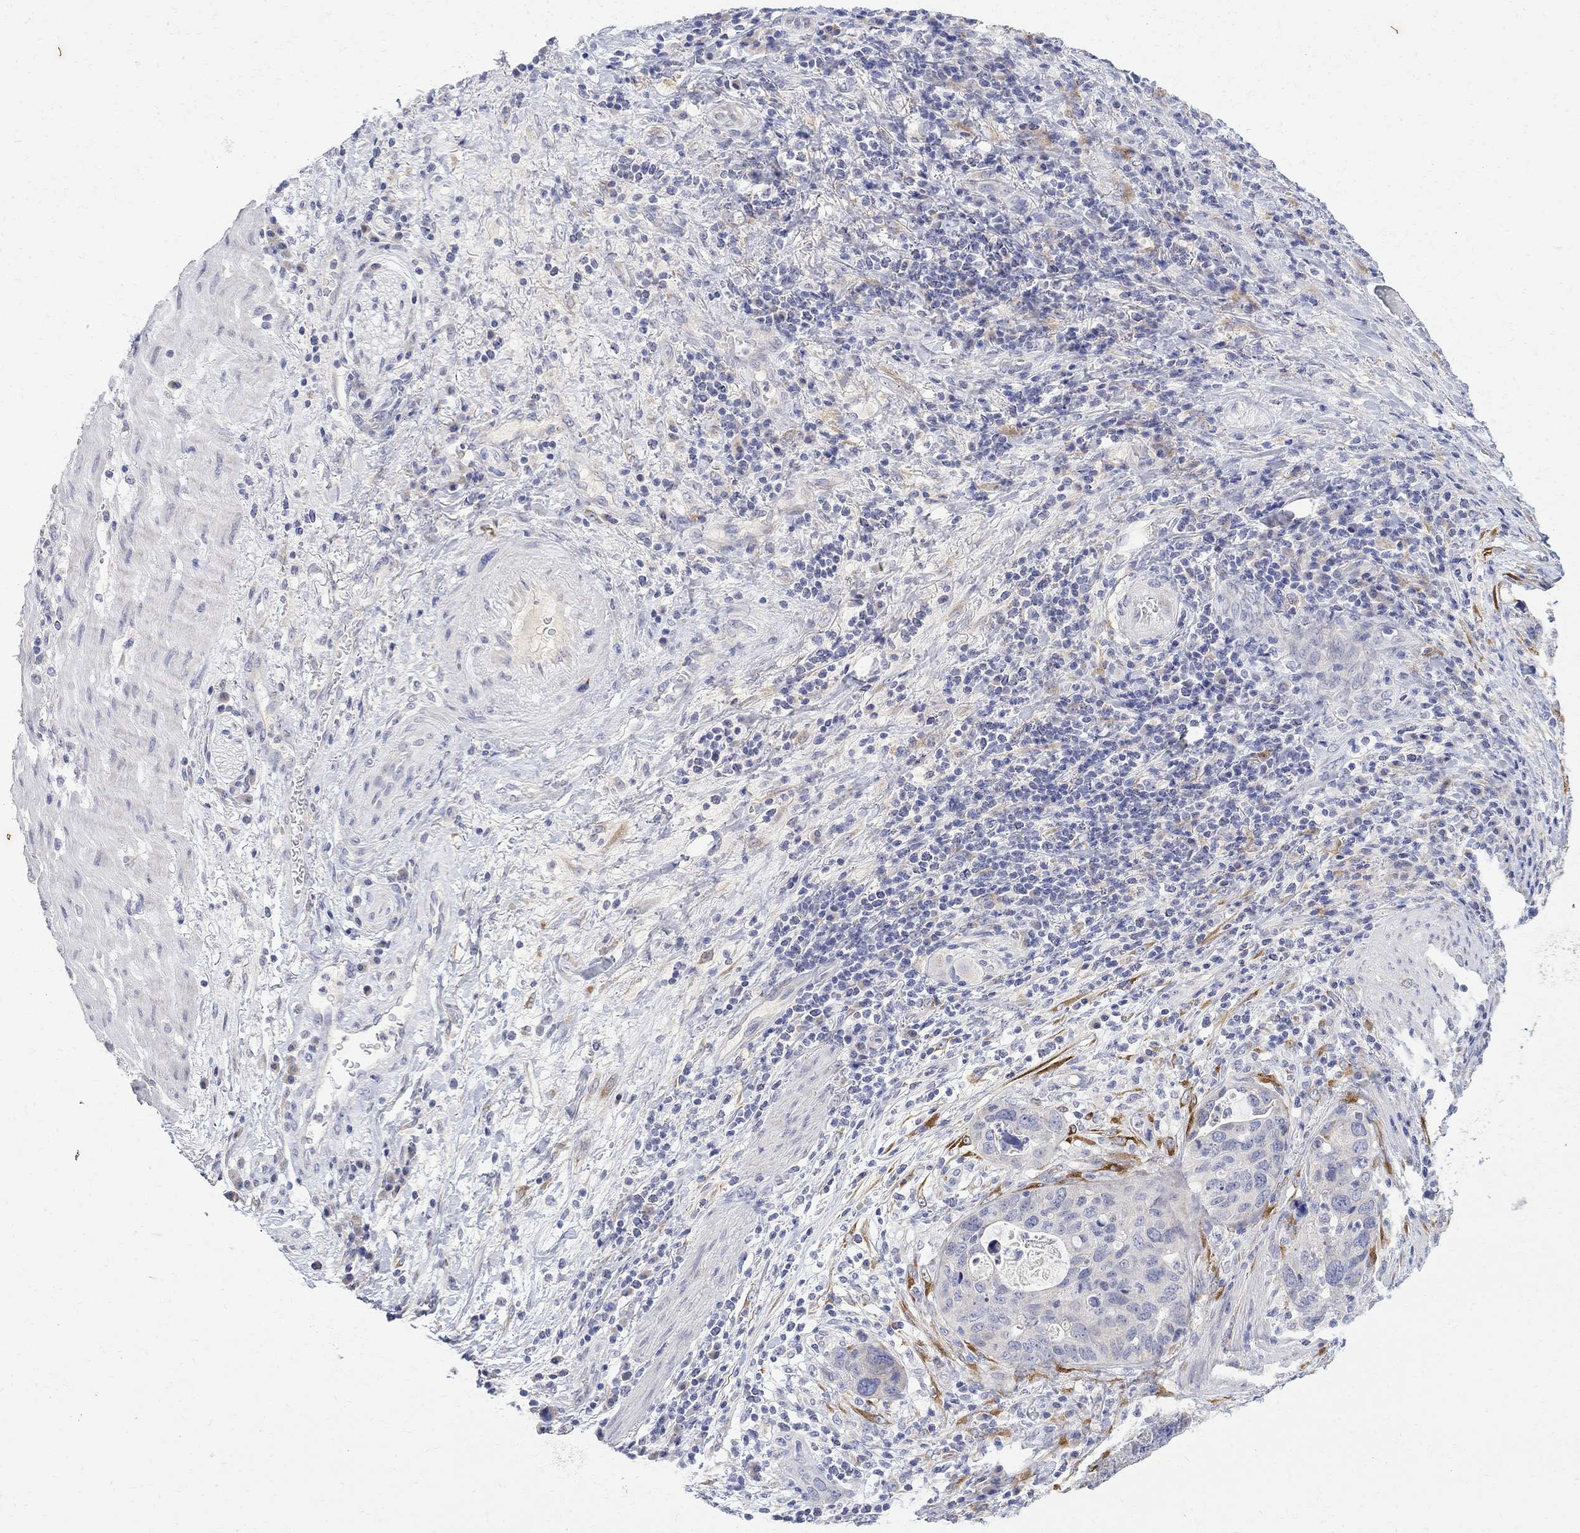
{"staining": {"intensity": "negative", "quantity": "none", "location": "none"}, "tissue": "stomach cancer", "cell_type": "Tumor cells", "image_type": "cancer", "snomed": [{"axis": "morphology", "description": "Adenocarcinoma, NOS"}, {"axis": "topography", "description": "Stomach"}], "caption": "This is a photomicrograph of immunohistochemistry (IHC) staining of stomach cancer, which shows no staining in tumor cells.", "gene": "FNDC5", "patient": {"sex": "male", "age": 54}}